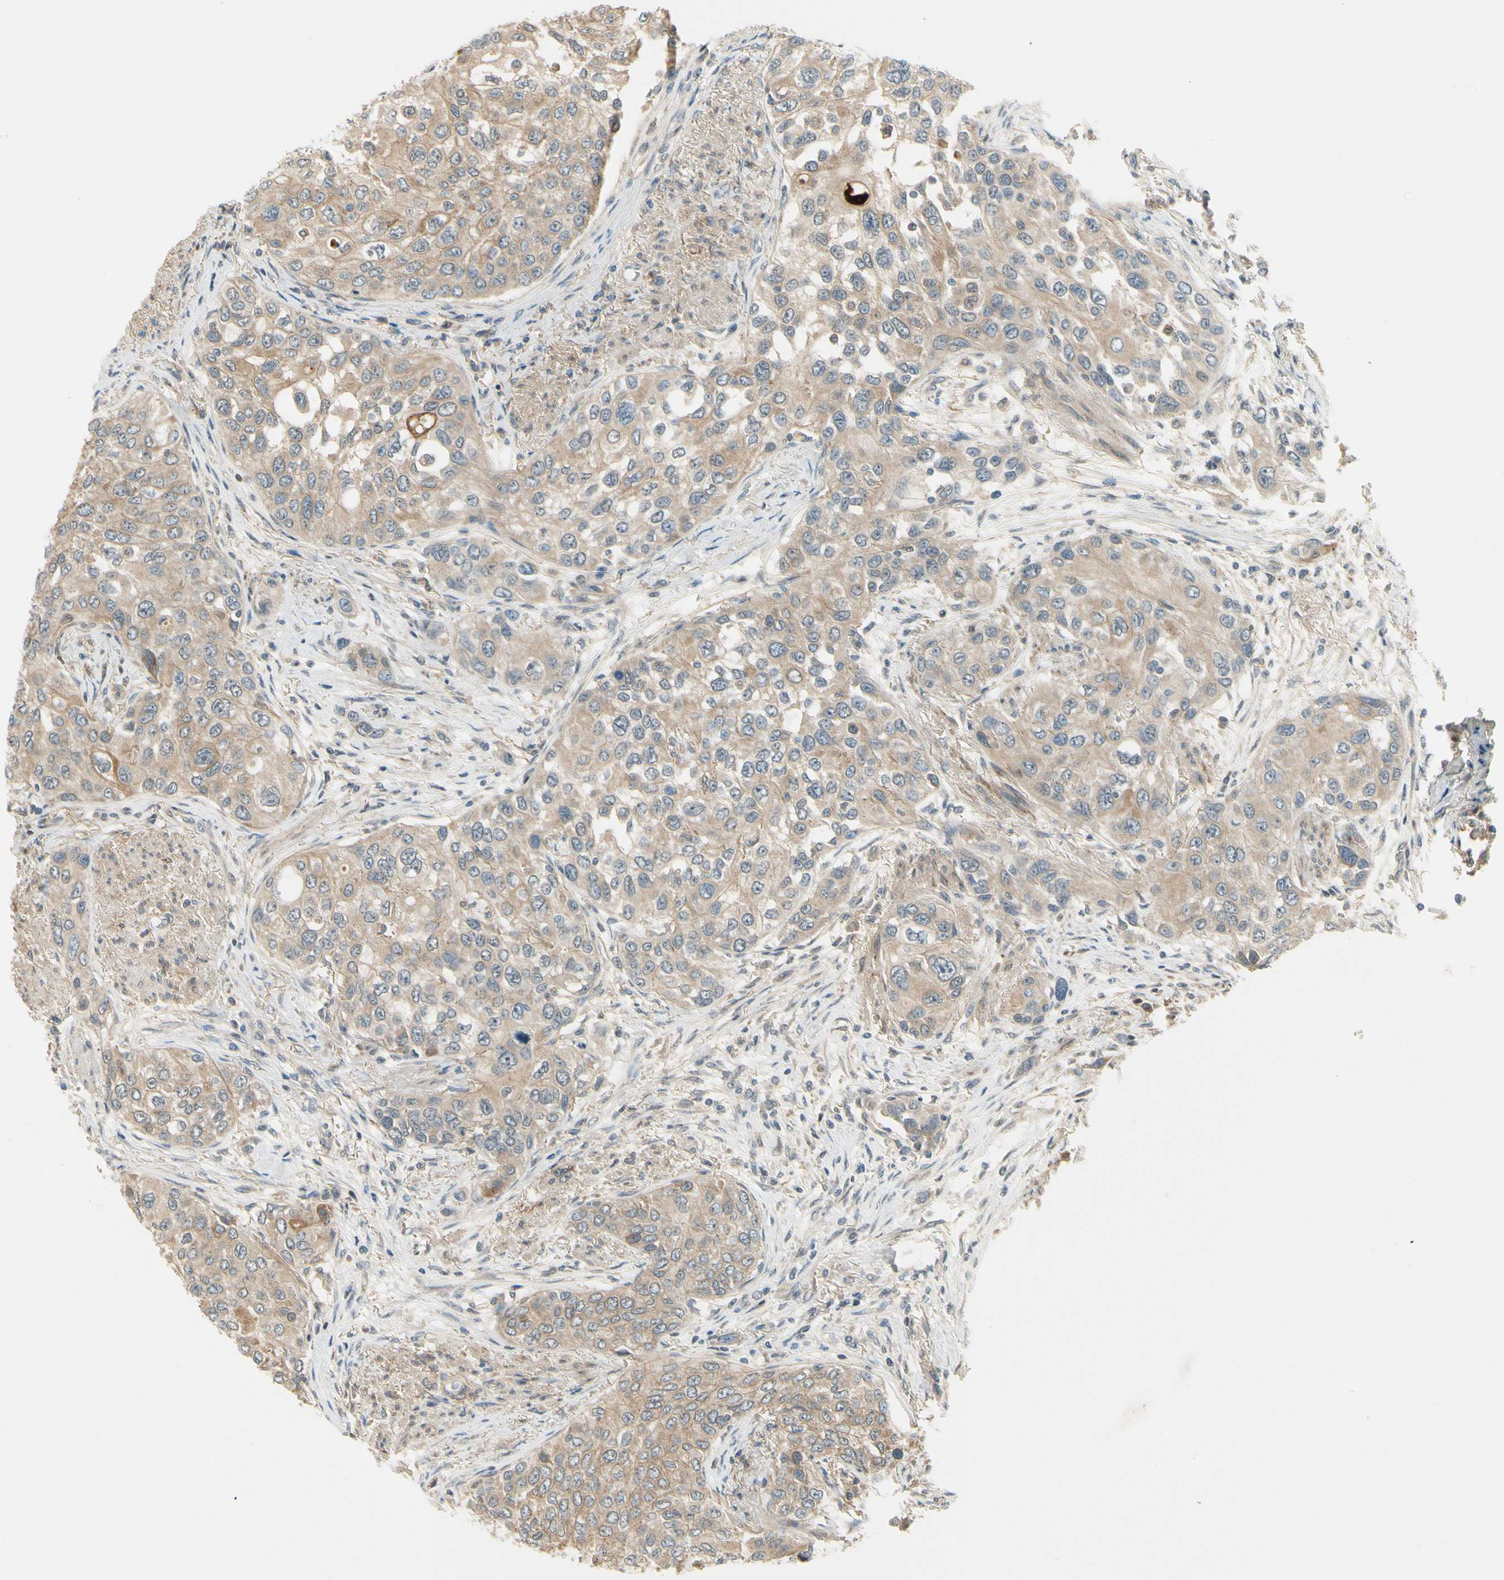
{"staining": {"intensity": "weak", "quantity": ">75%", "location": "cytoplasmic/membranous"}, "tissue": "urothelial cancer", "cell_type": "Tumor cells", "image_type": "cancer", "snomed": [{"axis": "morphology", "description": "Urothelial carcinoma, High grade"}, {"axis": "topography", "description": "Urinary bladder"}], "caption": "Urothelial cancer stained with a protein marker reveals weak staining in tumor cells.", "gene": "EPHB3", "patient": {"sex": "female", "age": 56}}